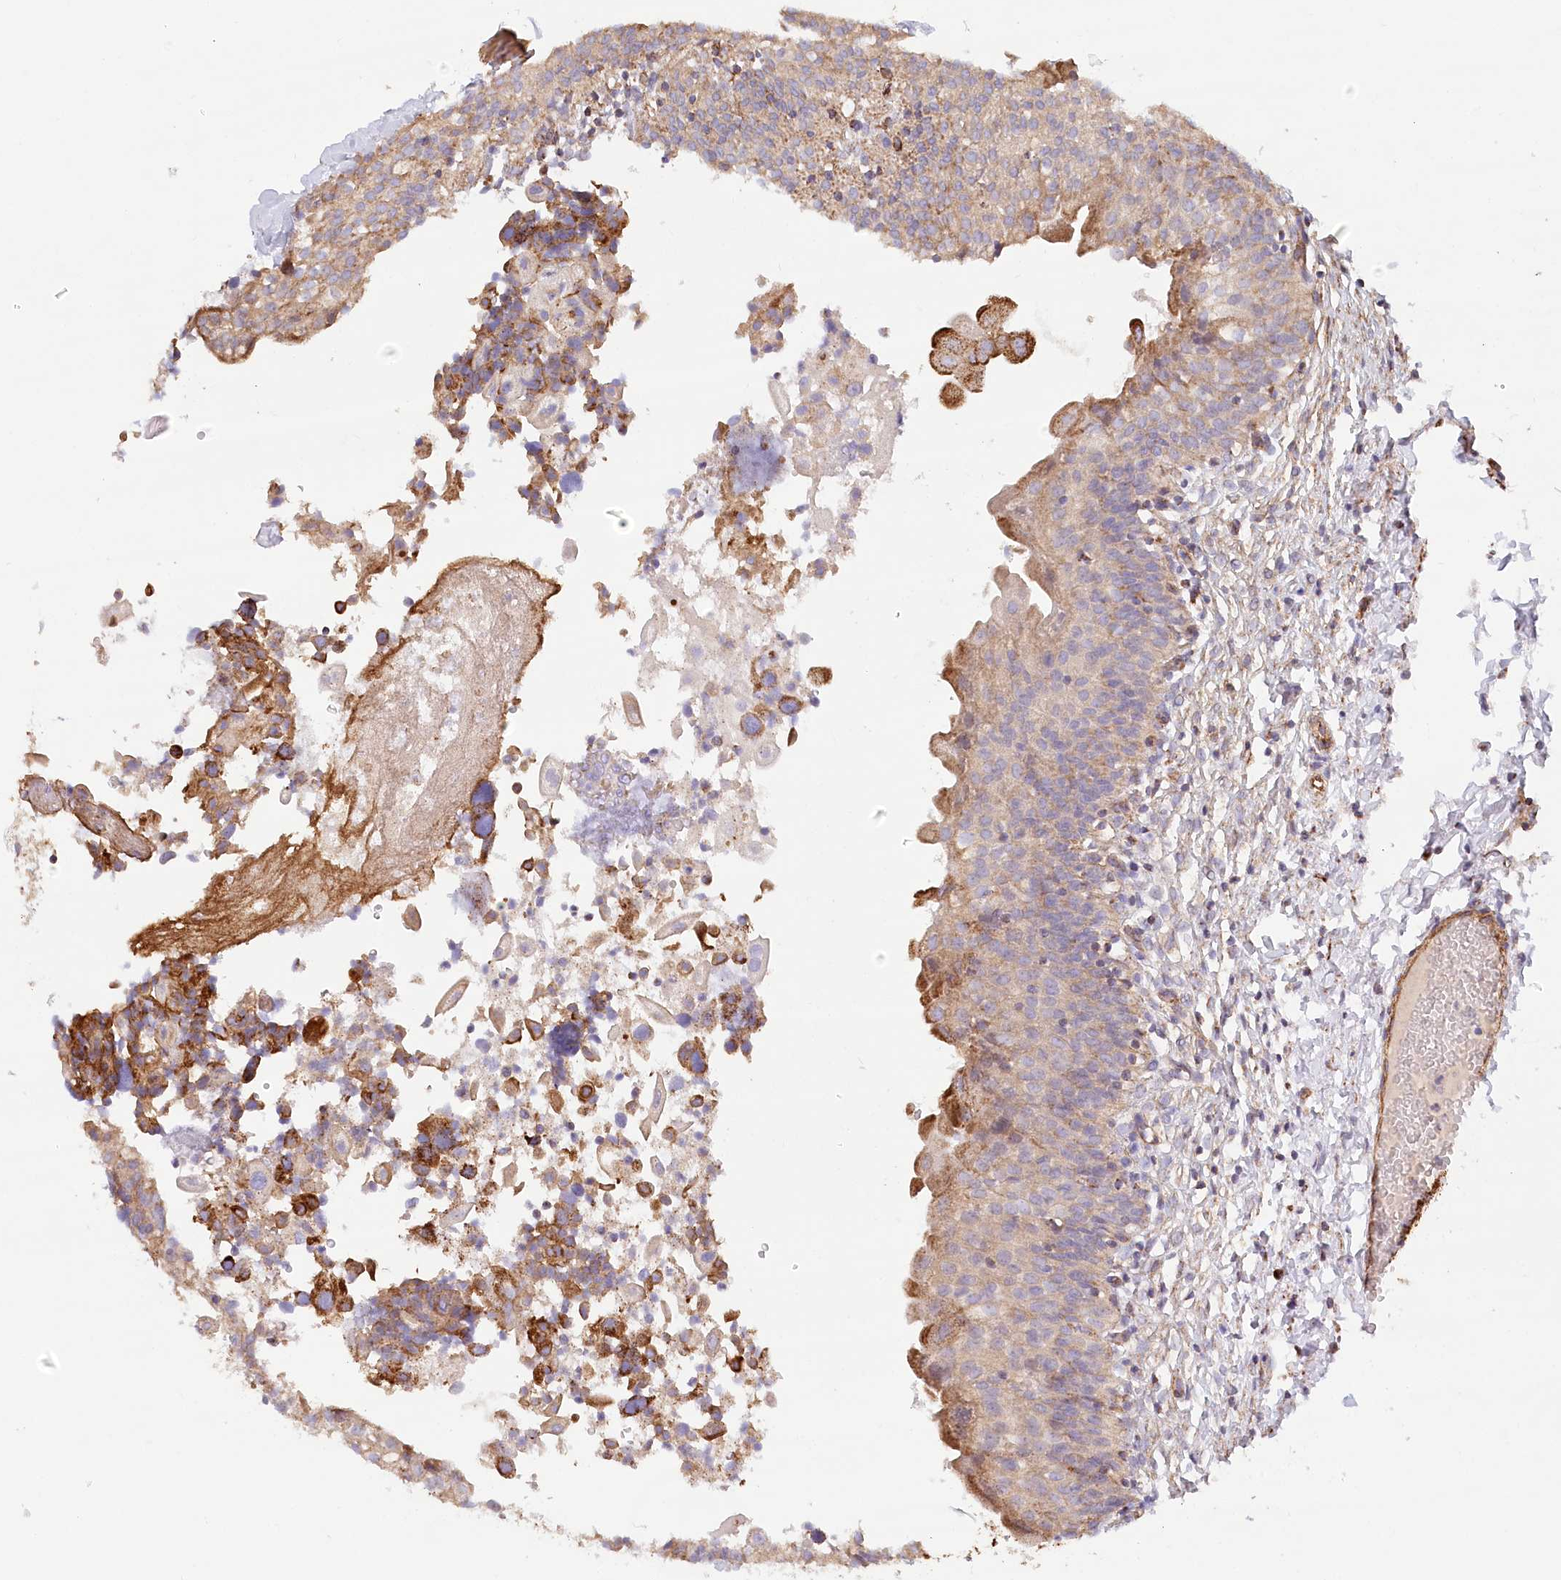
{"staining": {"intensity": "strong", "quantity": "25%-75%", "location": "cytoplasmic/membranous"}, "tissue": "urinary bladder", "cell_type": "Urothelial cells", "image_type": "normal", "snomed": [{"axis": "morphology", "description": "Normal tissue, NOS"}, {"axis": "topography", "description": "Urinary bladder"}], "caption": "Urinary bladder stained for a protein displays strong cytoplasmic/membranous positivity in urothelial cells. (IHC, brightfield microscopy, high magnification).", "gene": "UMPS", "patient": {"sex": "male", "age": 55}}